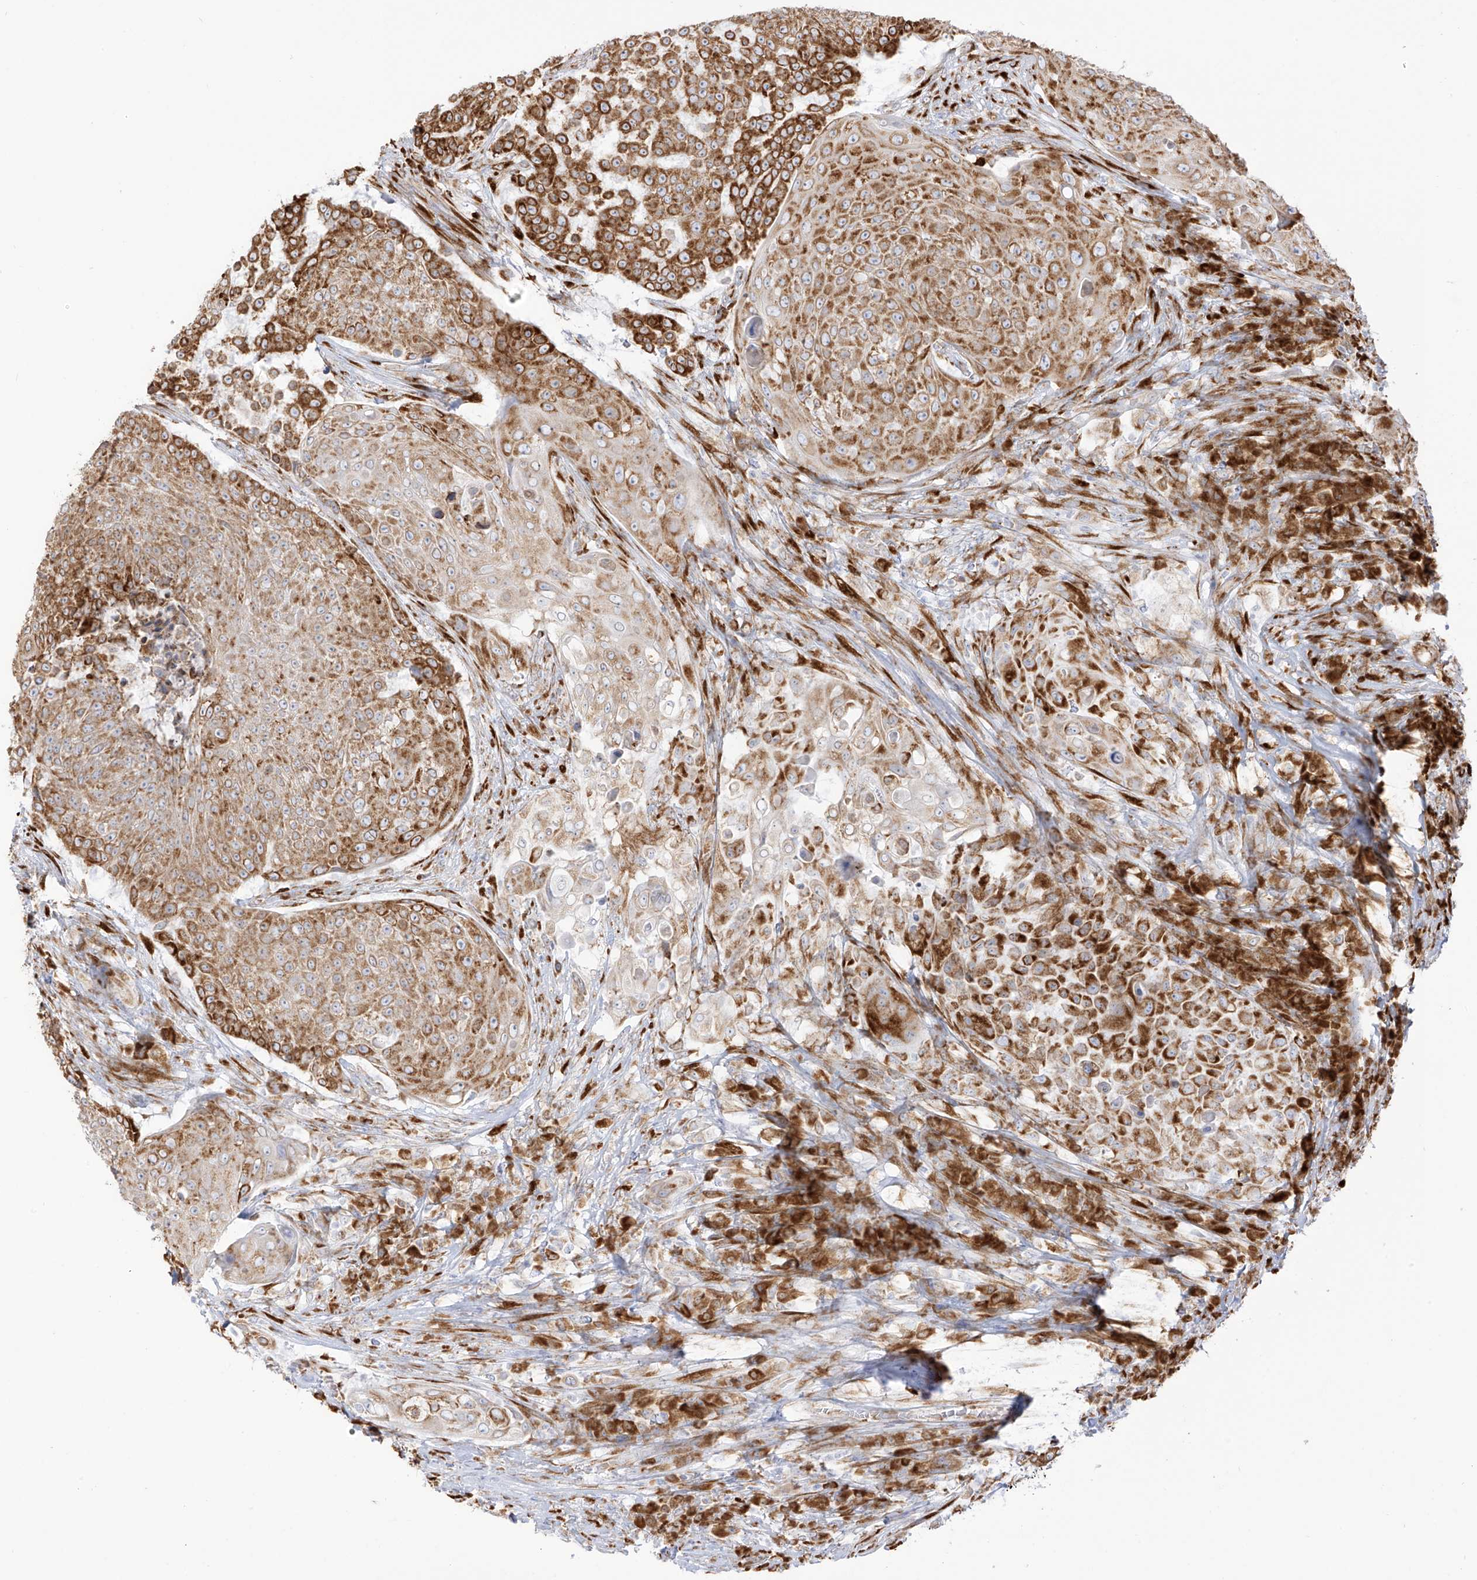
{"staining": {"intensity": "strong", "quantity": ">75%", "location": "cytoplasmic/membranous"}, "tissue": "urothelial cancer", "cell_type": "Tumor cells", "image_type": "cancer", "snomed": [{"axis": "morphology", "description": "Urothelial carcinoma, High grade"}, {"axis": "topography", "description": "Urinary bladder"}], "caption": "DAB (3,3'-diaminobenzidine) immunohistochemical staining of human high-grade urothelial carcinoma shows strong cytoplasmic/membranous protein positivity in about >75% of tumor cells.", "gene": "LRRC59", "patient": {"sex": "female", "age": 63}}